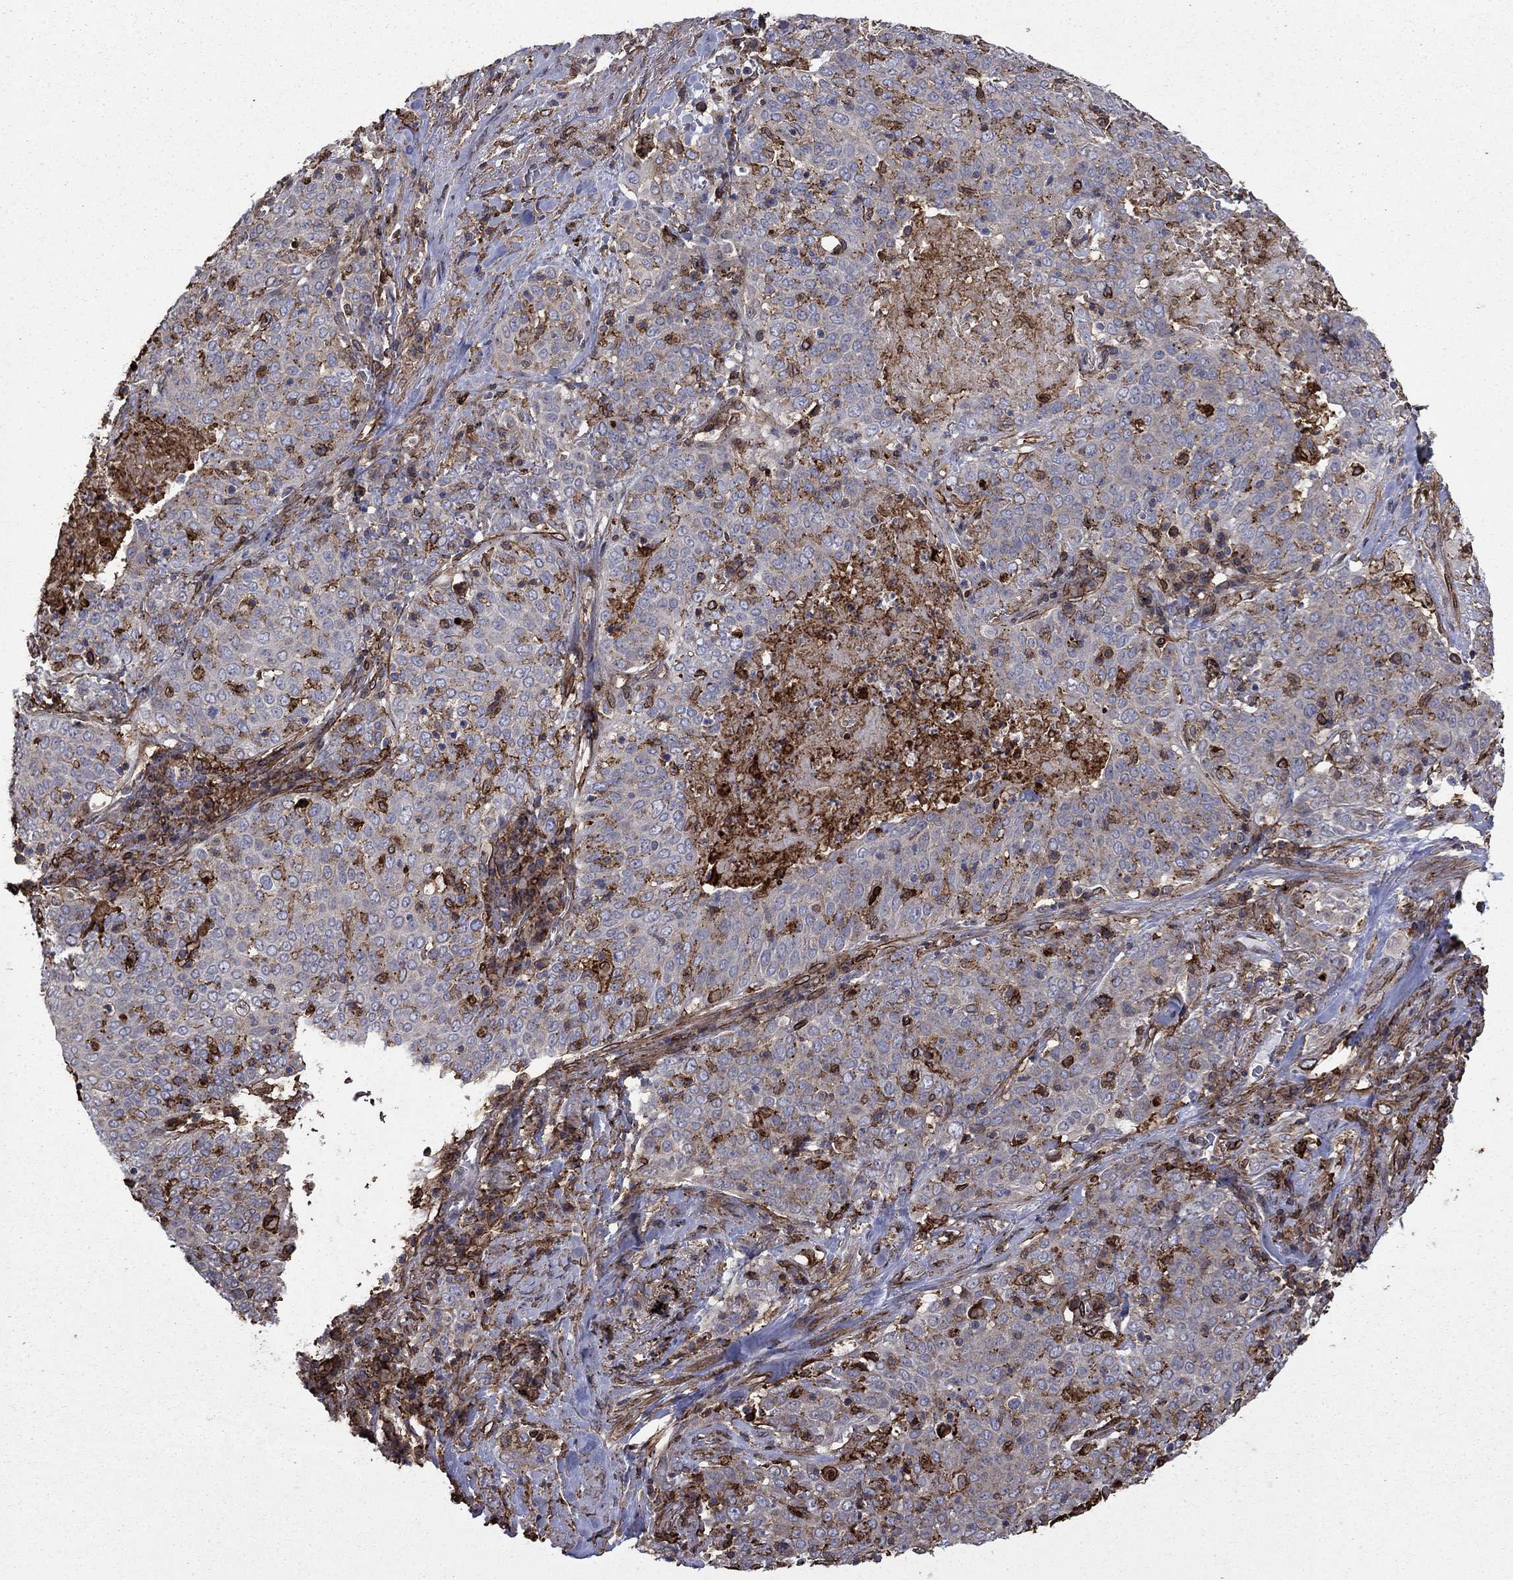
{"staining": {"intensity": "negative", "quantity": "none", "location": "none"}, "tissue": "lung cancer", "cell_type": "Tumor cells", "image_type": "cancer", "snomed": [{"axis": "morphology", "description": "Squamous cell carcinoma, NOS"}, {"axis": "topography", "description": "Lung"}], "caption": "An image of human lung squamous cell carcinoma is negative for staining in tumor cells.", "gene": "PLAU", "patient": {"sex": "male", "age": 82}}